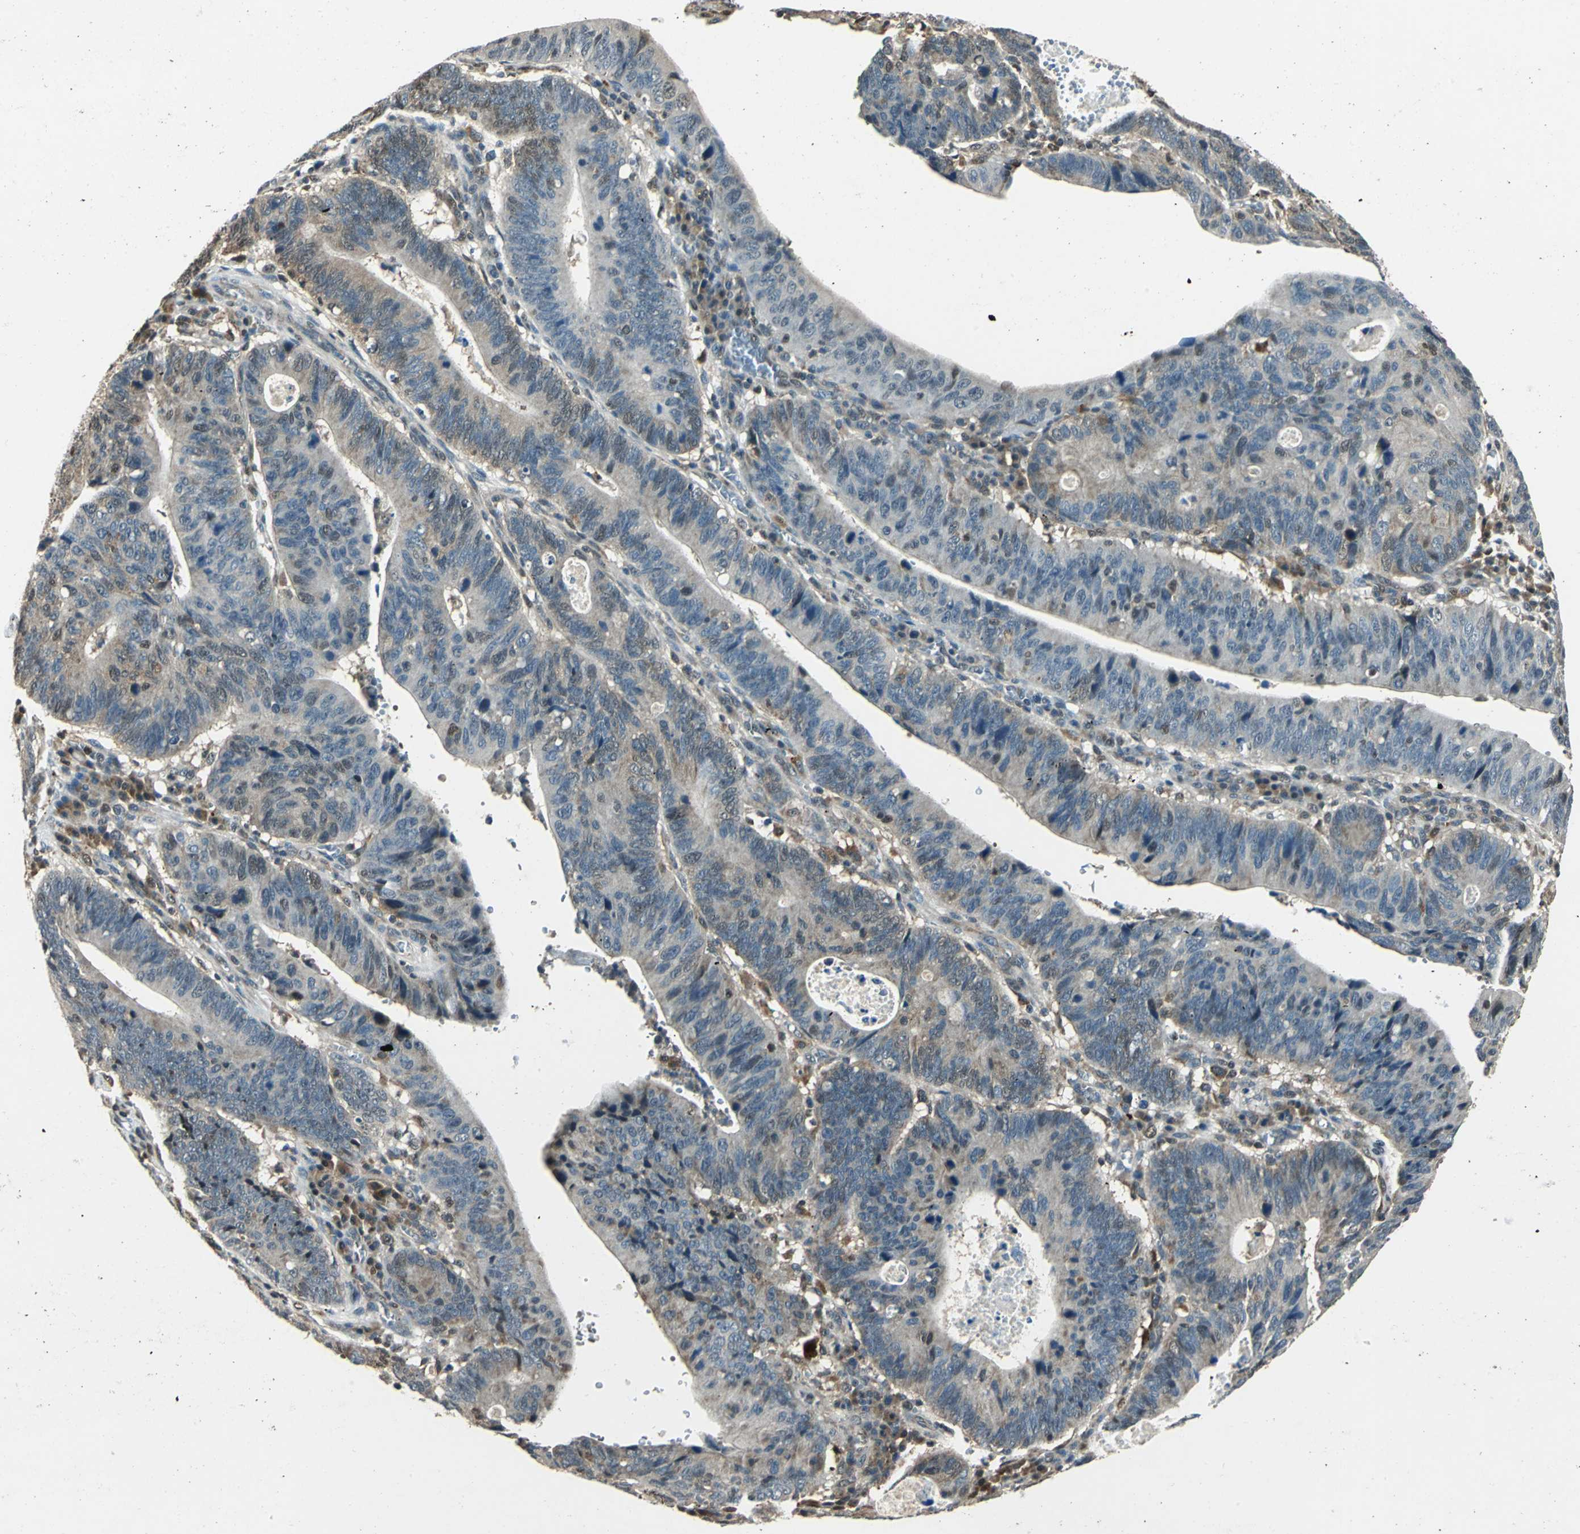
{"staining": {"intensity": "weak", "quantity": "25%-75%", "location": "cytoplasmic/membranous,nuclear"}, "tissue": "stomach cancer", "cell_type": "Tumor cells", "image_type": "cancer", "snomed": [{"axis": "morphology", "description": "Adenocarcinoma, NOS"}, {"axis": "topography", "description": "Stomach"}], "caption": "DAB (3,3'-diaminobenzidine) immunohistochemical staining of human adenocarcinoma (stomach) demonstrates weak cytoplasmic/membranous and nuclear protein staining in approximately 25%-75% of tumor cells. (DAB (3,3'-diaminobenzidine) IHC, brown staining for protein, blue staining for nuclei).", "gene": "PPP1R13L", "patient": {"sex": "male", "age": 59}}